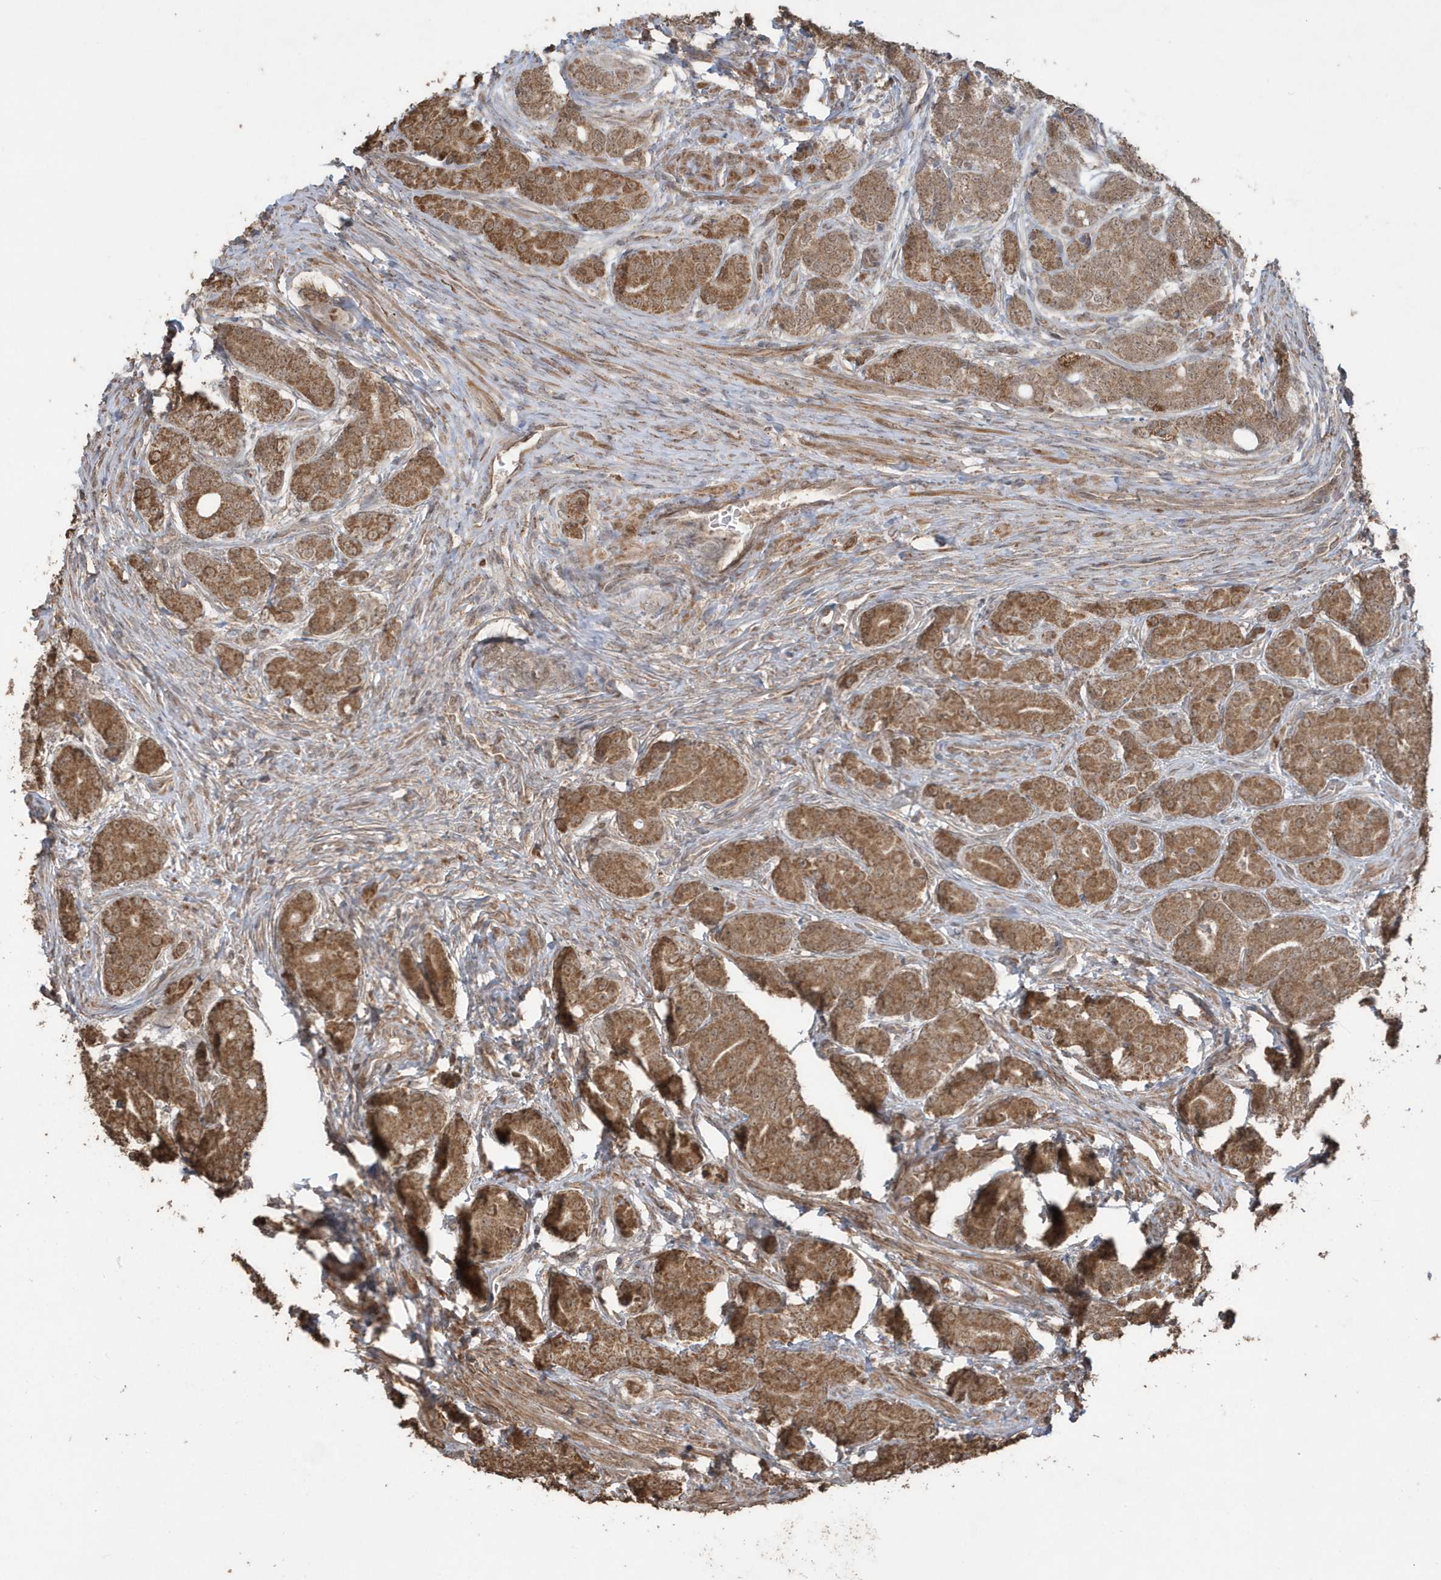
{"staining": {"intensity": "moderate", "quantity": ">75%", "location": "cytoplasmic/membranous"}, "tissue": "prostate cancer", "cell_type": "Tumor cells", "image_type": "cancer", "snomed": [{"axis": "morphology", "description": "Adenocarcinoma, High grade"}, {"axis": "topography", "description": "Prostate"}], "caption": "Immunohistochemistry (IHC) photomicrograph of neoplastic tissue: human adenocarcinoma (high-grade) (prostate) stained using immunohistochemistry demonstrates medium levels of moderate protein expression localized specifically in the cytoplasmic/membranous of tumor cells, appearing as a cytoplasmic/membranous brown color.", "gene": "PAXBP1", "patient": {"sex": "male", "age": 62}}